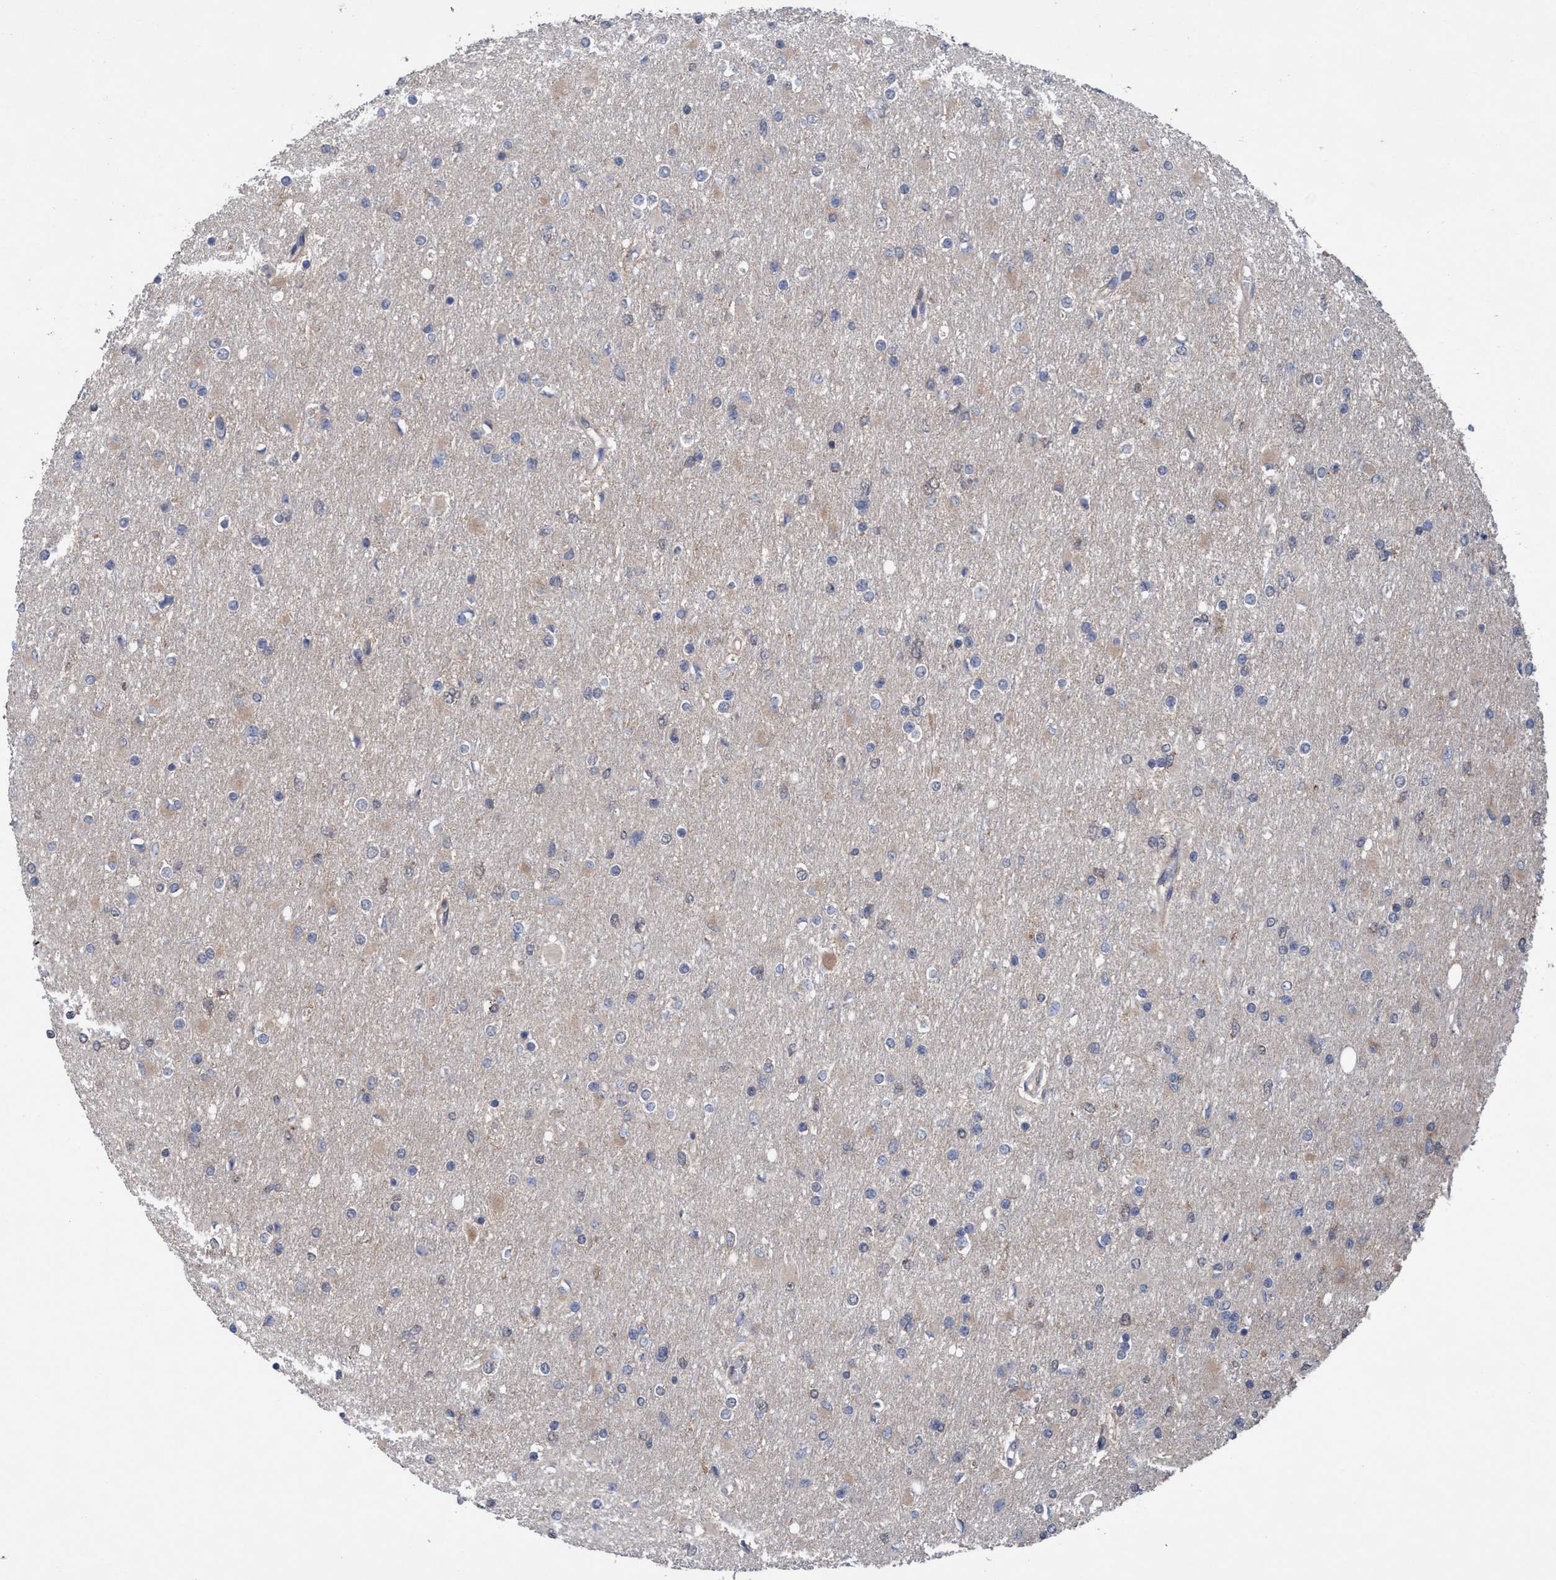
{"staining": {"intensity": "negative", "quantity": "none", "location": "none"}, "tissue": "glioma", "cell_type": "Tumor cells", "image_type": "cancer", "snomed": [{"axis": "morphology", "description": "Glioma, malignant, High grade"}, {"axis": "topography", "description": "Cerebral cortex"}], "caption": "Glioma was stained to show a protein in brown. There is no significant staining in tumor cells.", "gene": "GLOD4", "patient": {"sex": "female", "age": 36}}